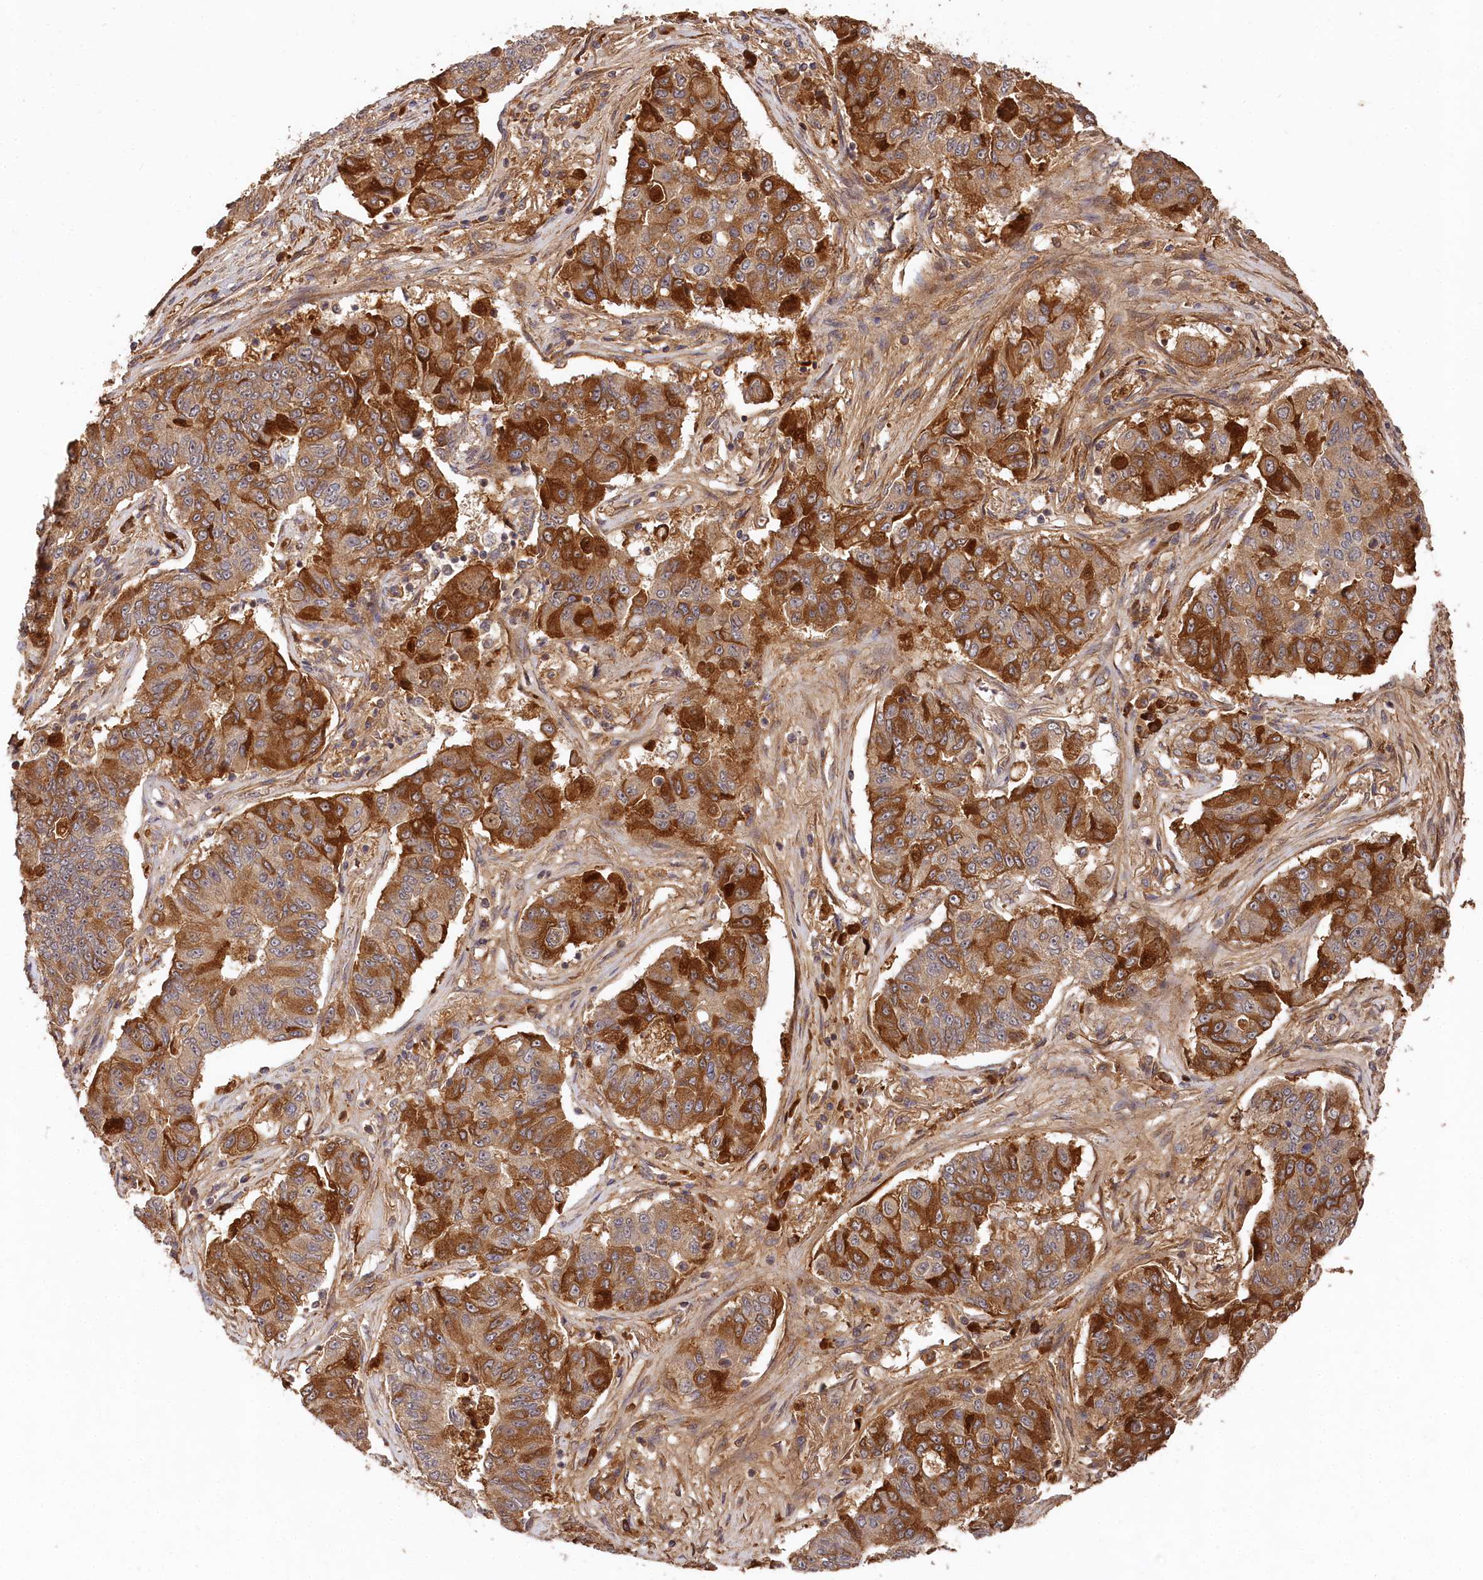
{"staining": {"intensity": "moderate", "quantity": ">75%", "location": "cytoplasmic/membranous"}, "tissue": "lung cancer", "cell_type": "Tumor cells", "image_type": "cancer", "snomed": [{"axis": "morphology", "description": "Squamous cell carcinoma, NOS"}, {"axis": "topography", "description": "Lung"}], "caption": "A brown stain highlights moderate cytoplasmic/membranous positivity of a protein in human squamous cell carcinoma (lung) tumor cells.", "gene": "MCF2L2", "patient": {"sex": "male", "age": 74}}